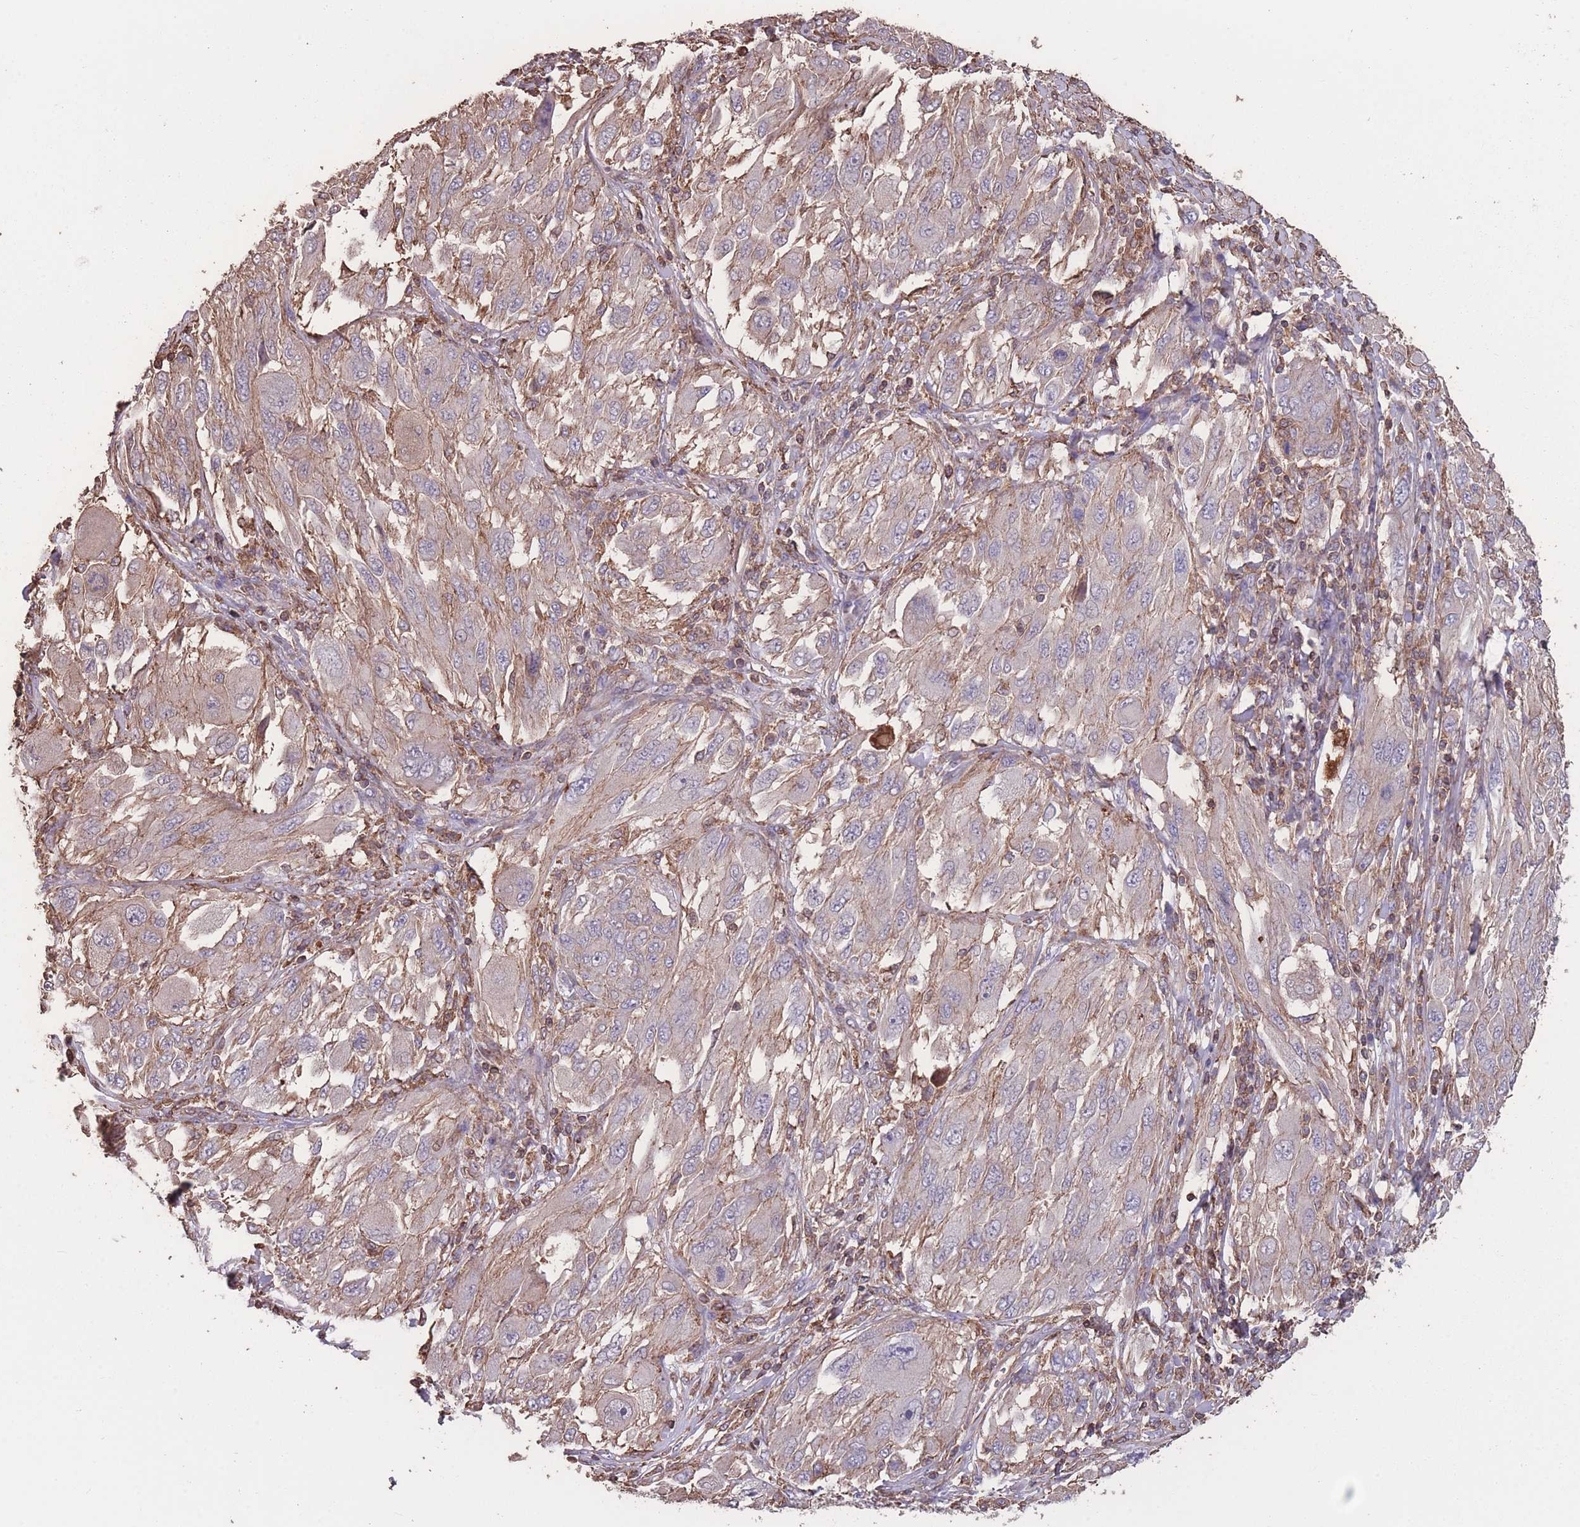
{"staining": {"intensity": "weak", "quantity": "<25%", "location": "cytoplasmic/membranous"}, "tissue": "melanoma", "cell_type": "Tumor cells", "image_type": "cancer", "snomed": [{"axis": "morphology", "description": "Malignant melanoma, NOS"}, {"axis": "topography", "description": "Skin"}], "caption": "Malignant melanoma was stained to show a protein in brown. There is no significant positivity in tumor cells.", "gene": "NUDT21", "patient": {"sex": "female", "age": 91}}